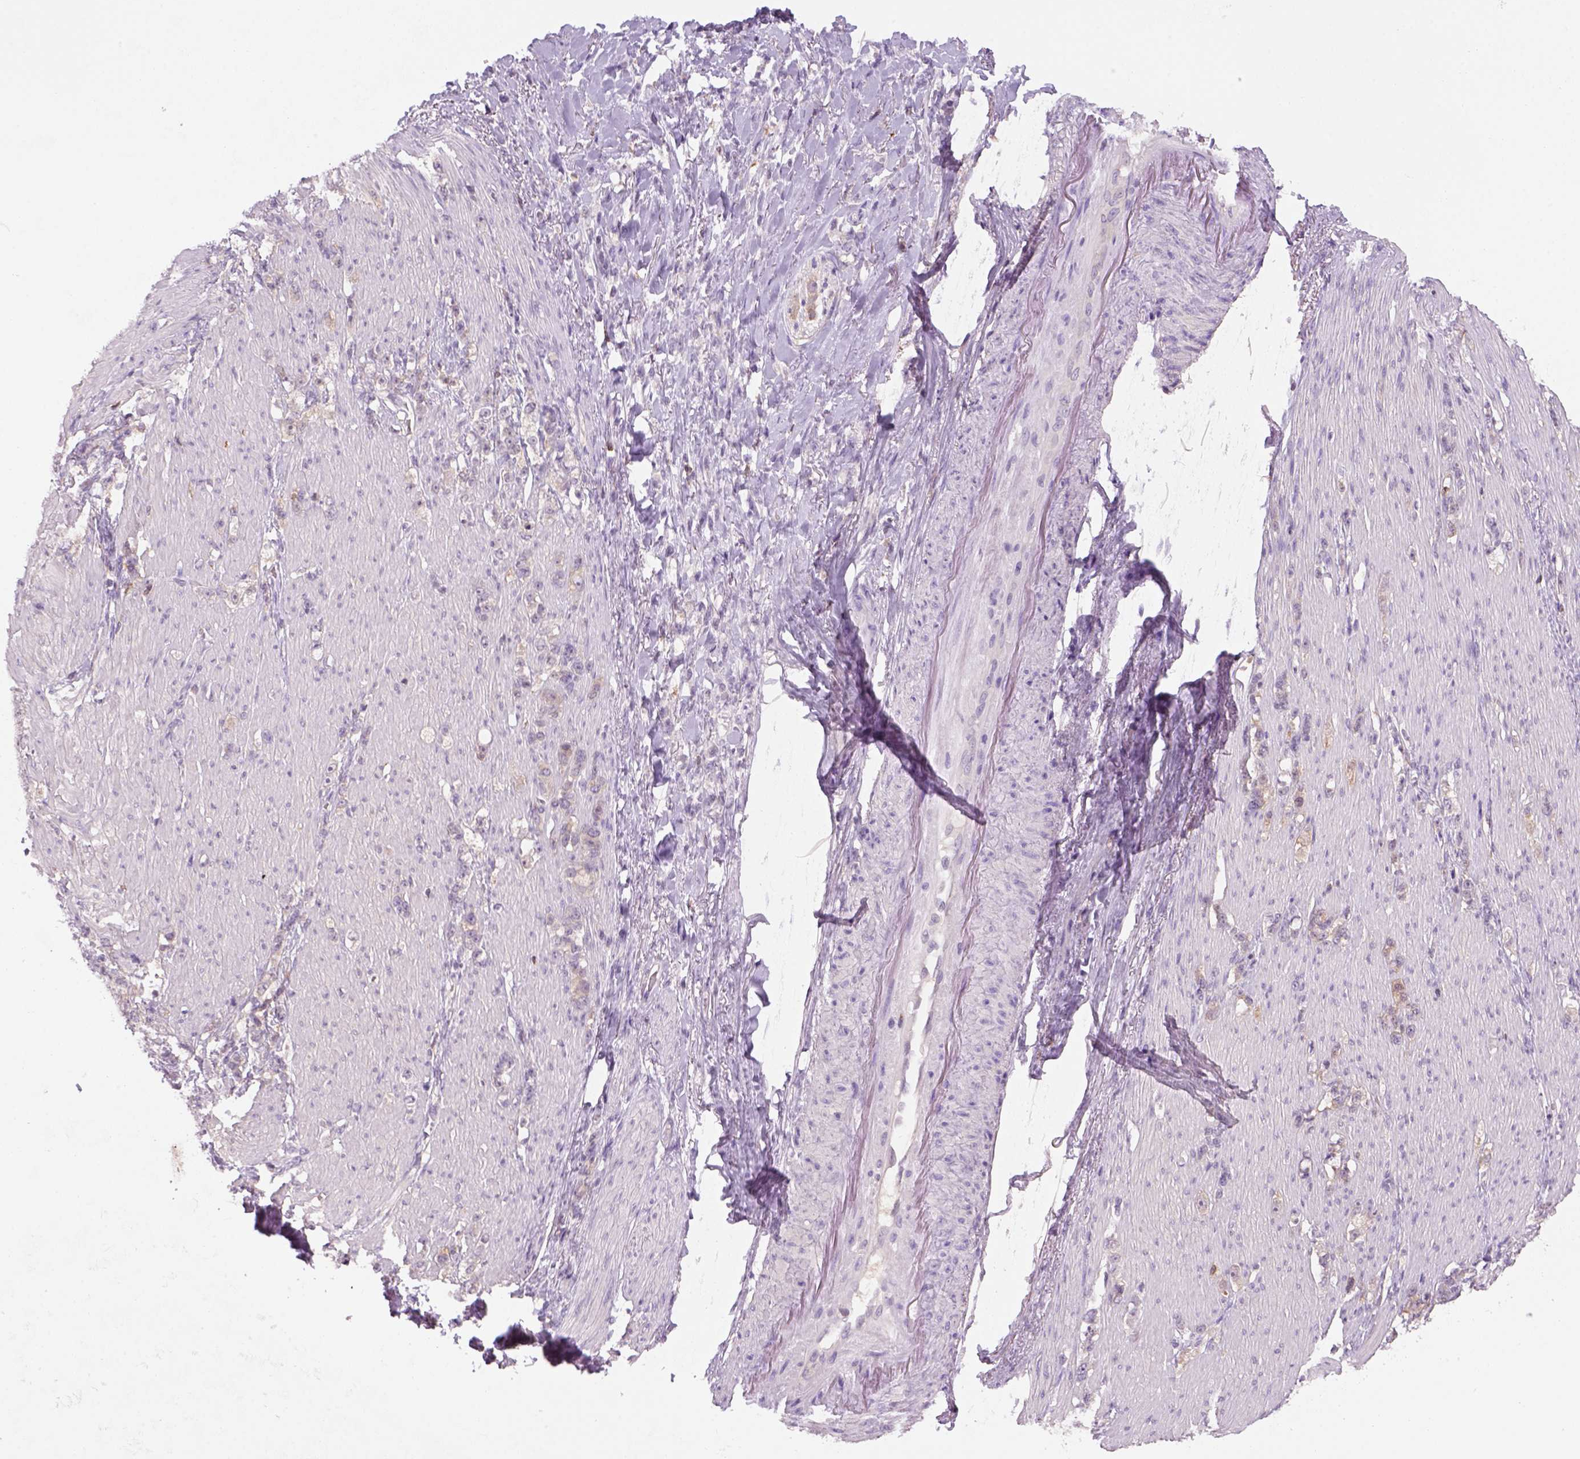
{"staining": {"intensity": "weak", "quantity": ">75%", "location": "cytoplasmic/membranous"}, "tissue": "stomach cancer", "cell_type": "Tumor cells", "image_type": "cancer", "snomed": [{"axis": "morphology", "description": "Adenocarcinoma, NOS"}, {"axis": "topography", "description": "Stomach, lower"}], "caption": "Stomach adenocarcinoma tissue demonstrates weak cytoplasmic/membranous staining in approximately >75% of tumor cells", "gene": "GOT1", "patient": {"sex": "male", "age": 88}}